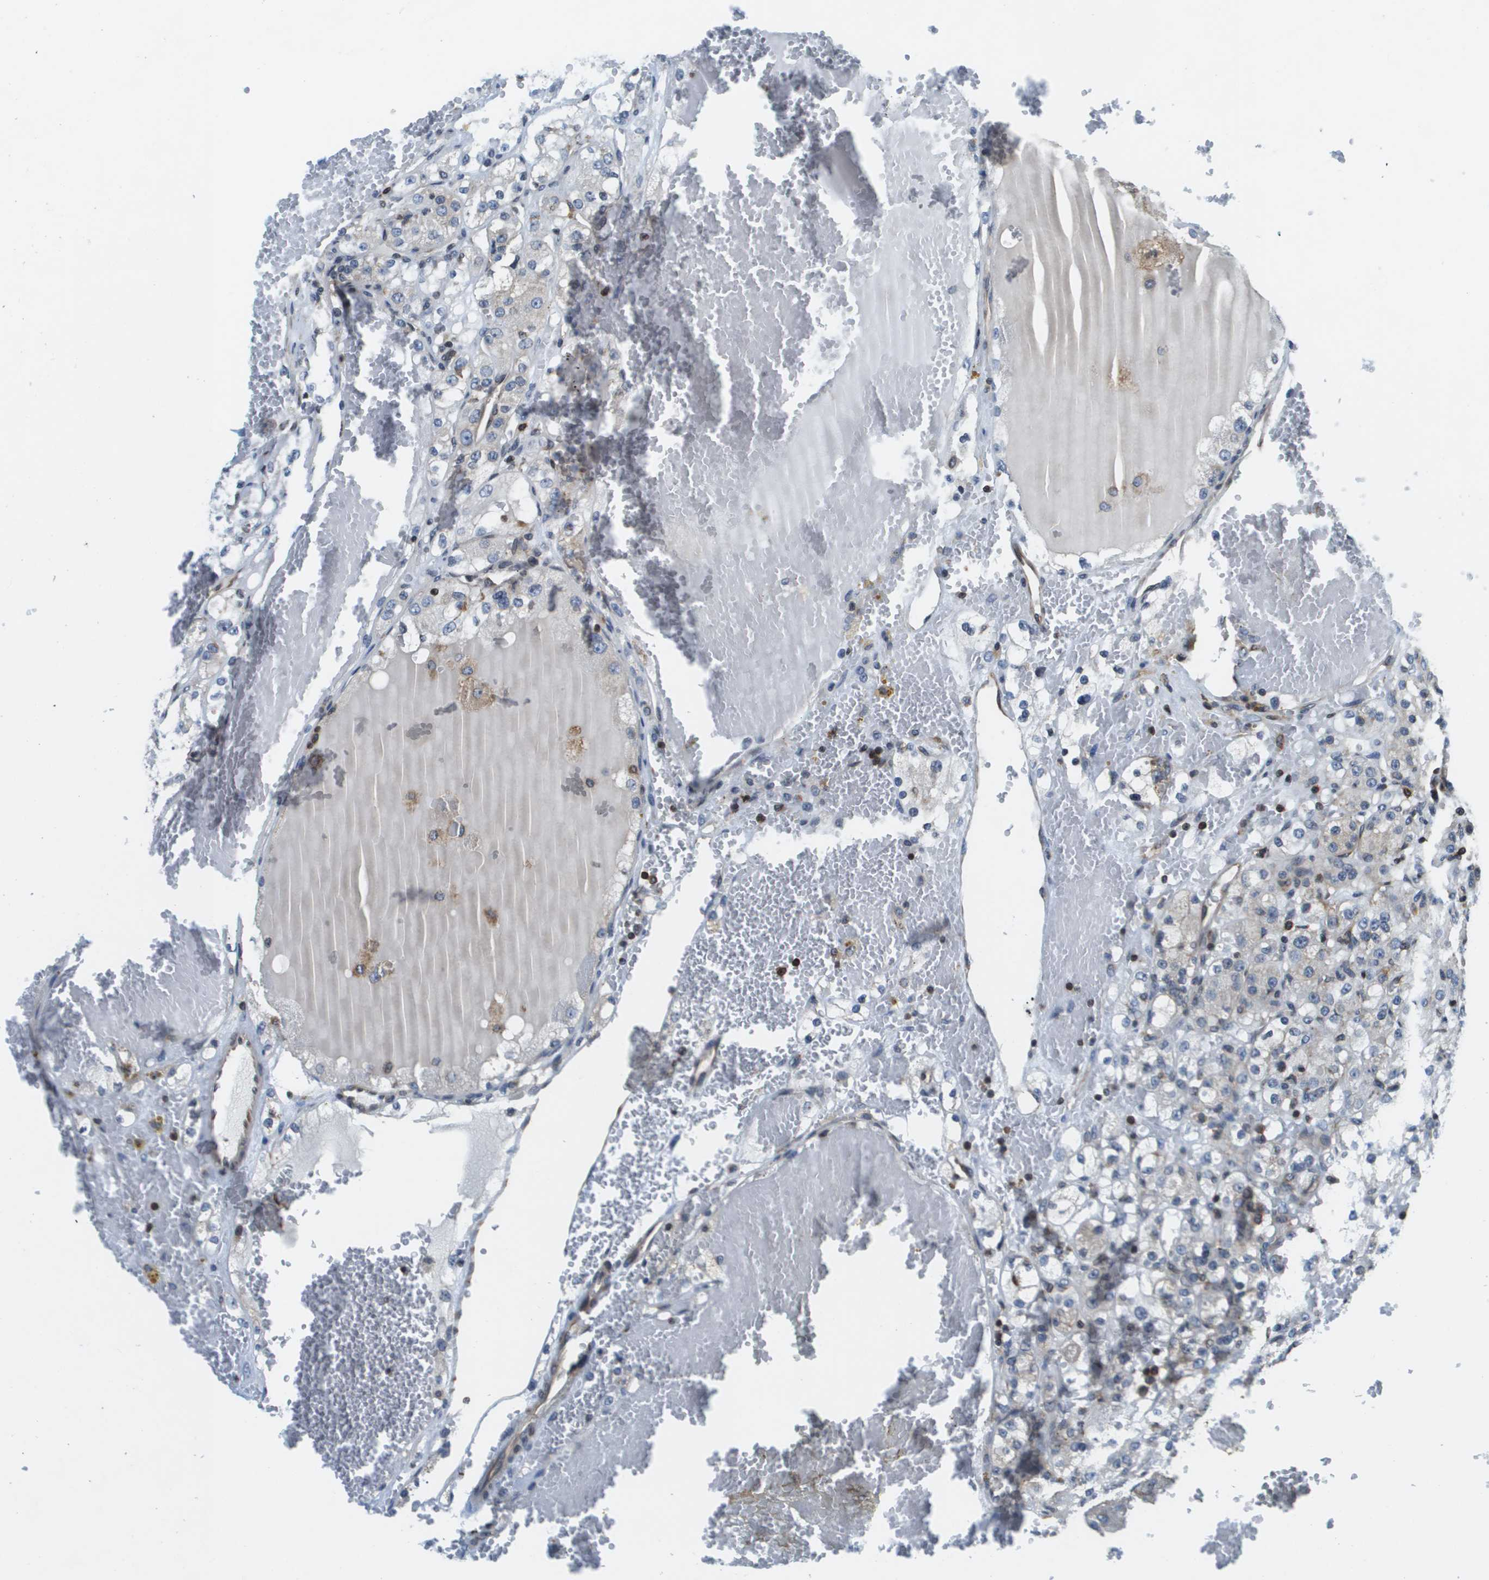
{"staining": {"intensity": "negative", "quantity": "none", "location": "none"}, "tissue": "renal cancer", "cell_type": "Tumor cells", "image_type": "cancer", "snomed": [{"axis": "morphology", "description": "Normal tissue, NOS"}, {"axis": "morphology", "description": "Adenocarcinoma, NOS"}, {"axis": "topography", "description": "Kidney"}], "caption": "Micrograph shows no protein positivity in tumor cells of renal cancer tissue.", "gene": "ESYT1", "patient": {"sex": "male", "age": 61}}